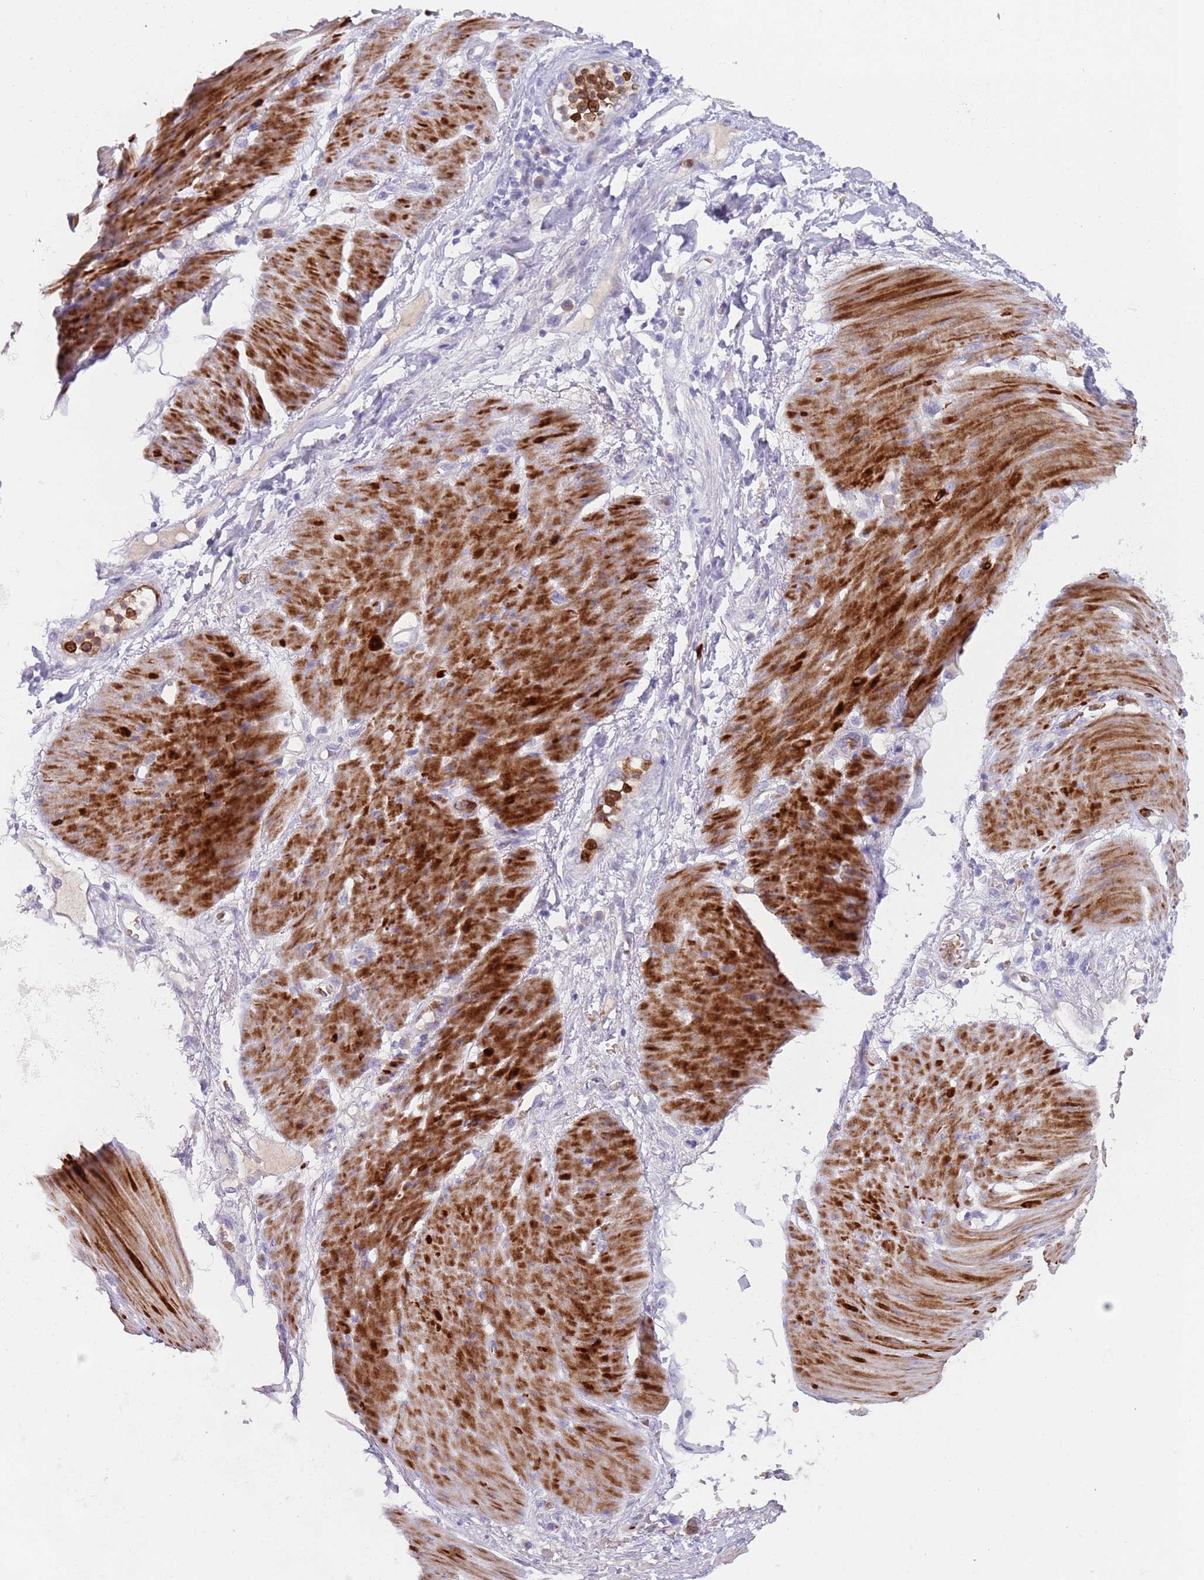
{"staining": {"intensity": "negative", "quantity": "none", "location": "none"}, "tissue": "stomach cancer", "cell_type": "Tumor cells", "image_type": "cancer", "snomed": [{"axis": "morphology", "description": "Adenocarcinoma, NOS"}, {"axis": "topography", "description": "Stomach"}], "caption": "Photomicrograph shows no significant protein positivity in tumor cells of stomach cancer (adenocarcinoma). (DAB immunohistochemistry, high magnification).", "gene": "TMEM251", "patient": {"sex": "female", "age": 73}}